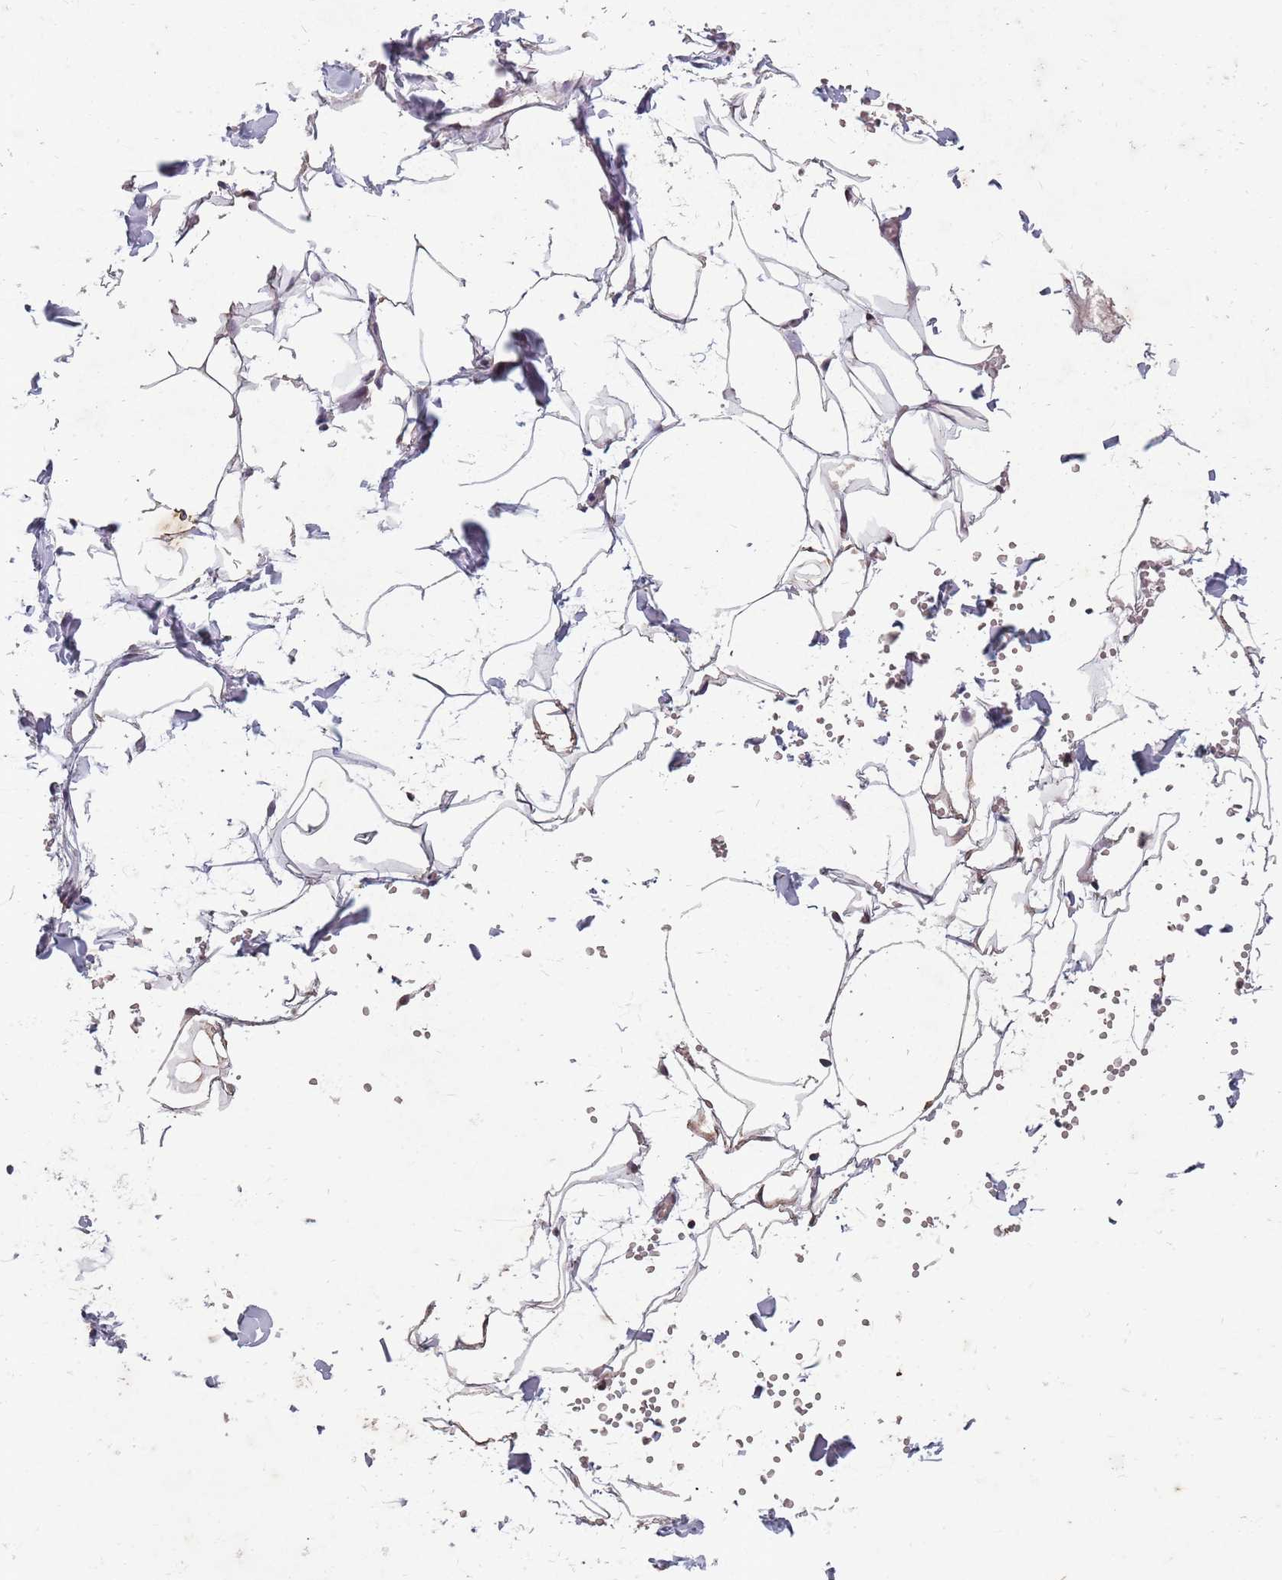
{"staining": {"intensity": "negative", "quantity": "none", "location": "none"}, "tissue": "adipose tissue", "cell_type": "Adipocytes", "image_type": "normal", "snomed": [{"axis": "morphology", "description": "Normal tissue, NOS"}, {"axis": "topography", "description": "Gallbladder"}, {"axis": "topography", "description": "Peripheral nerve tissue"}], "caption": "An IHC histopathology image of normal adipose tissue is shown. There is no staining in adipocytes of adipose tissue.", "gene": "NEK6", "patient": {"sex": "male", "age": 38}}